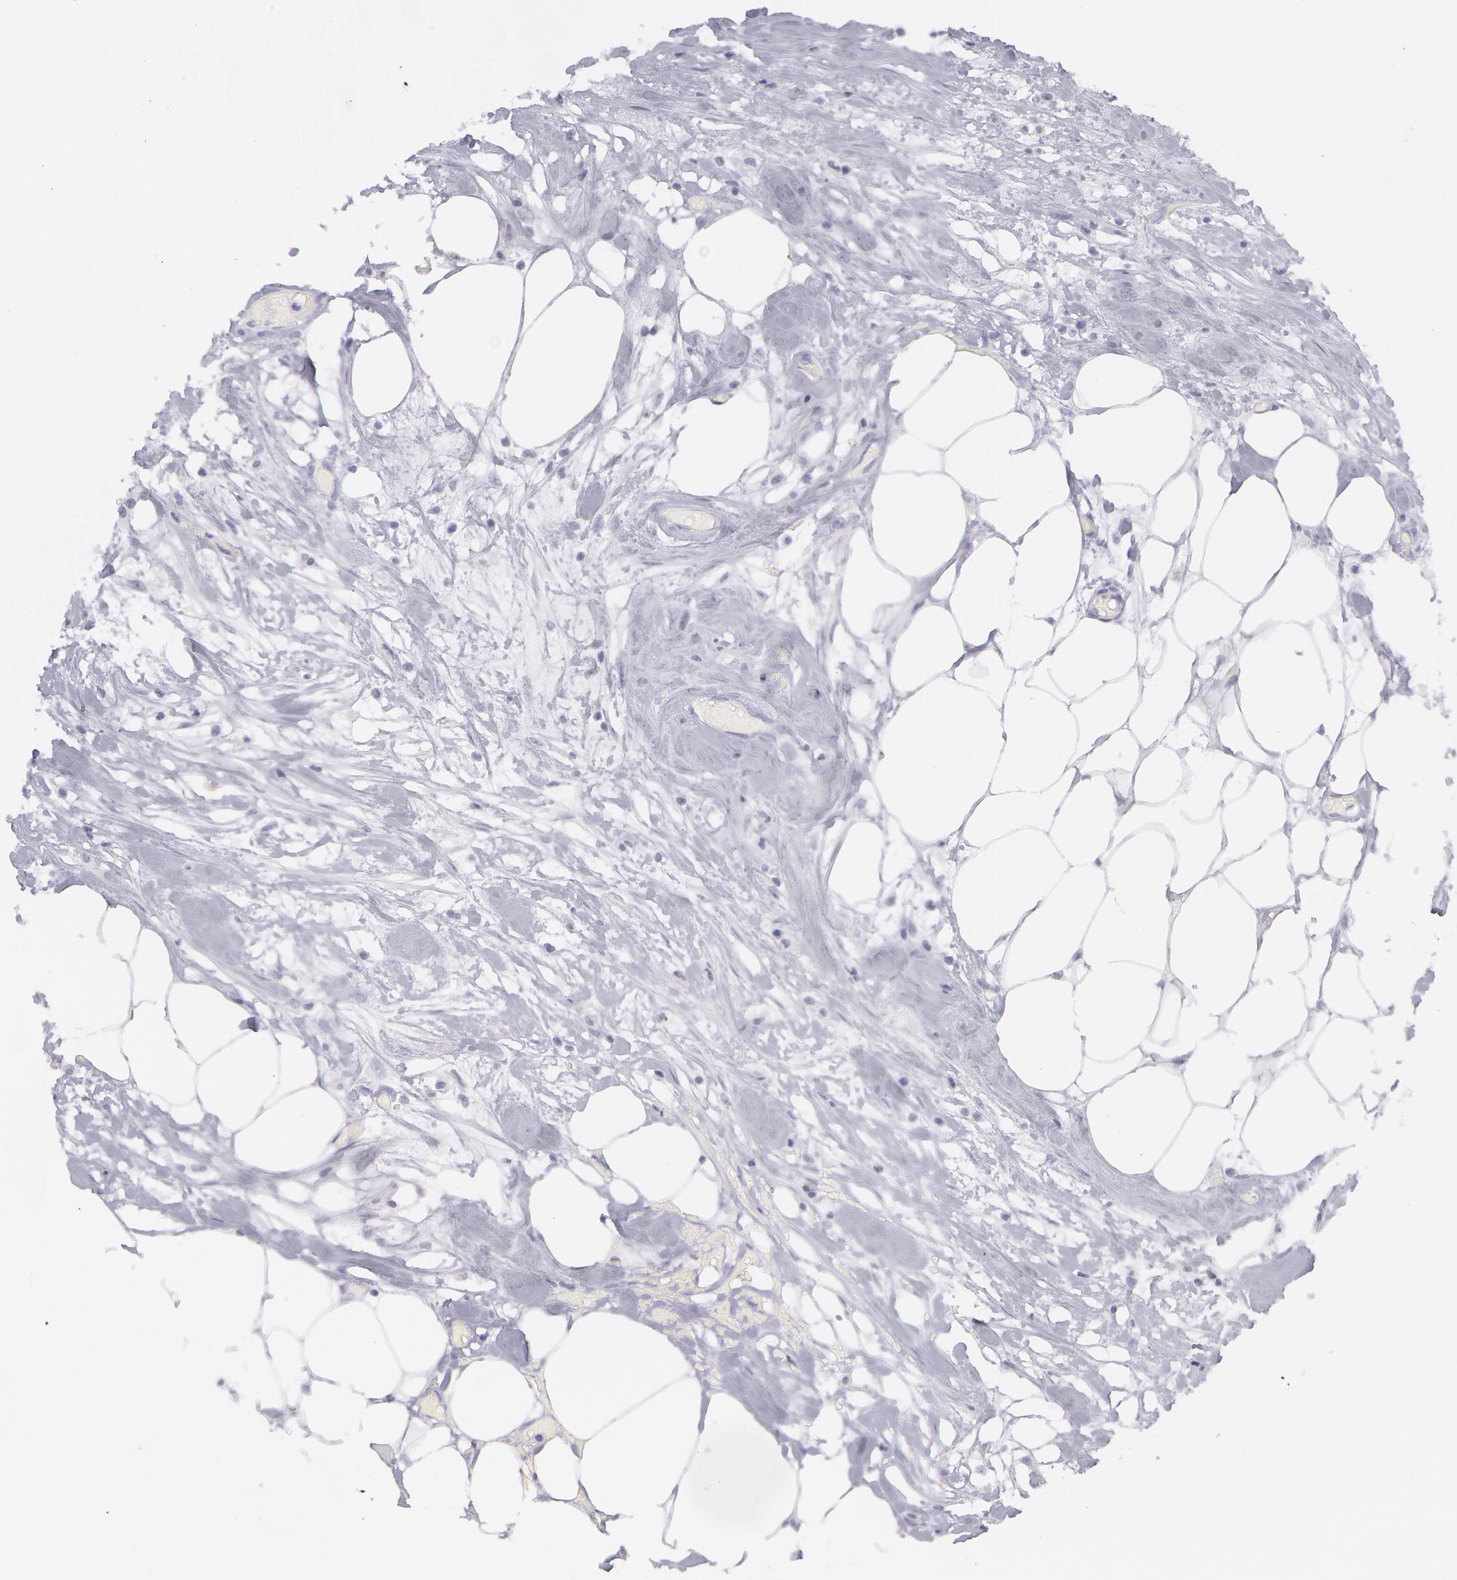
{"staining": {"intensity": "negative", "quantity": "none", "location": "none"}, "tissue": "lymphoma", "cell_type": "Tumor cells", "image_type": "cancer", "snomed": [{"axis": "morphology", "description": "Malignant lymphoma, non-Hodgkin's type, High grade"}, {"axis": "topography", "description": "Colon"}], "caption": "Immunohistochemistry micrograph of human lymphoma stained for a protein (brown), which demonstrates no staining in tumor cells. (Immunohistochemistry (ihc), brightfield microscopy, high magnification).", "gene": "AMACR", "patient": {"sex": "male", "age": 82}}